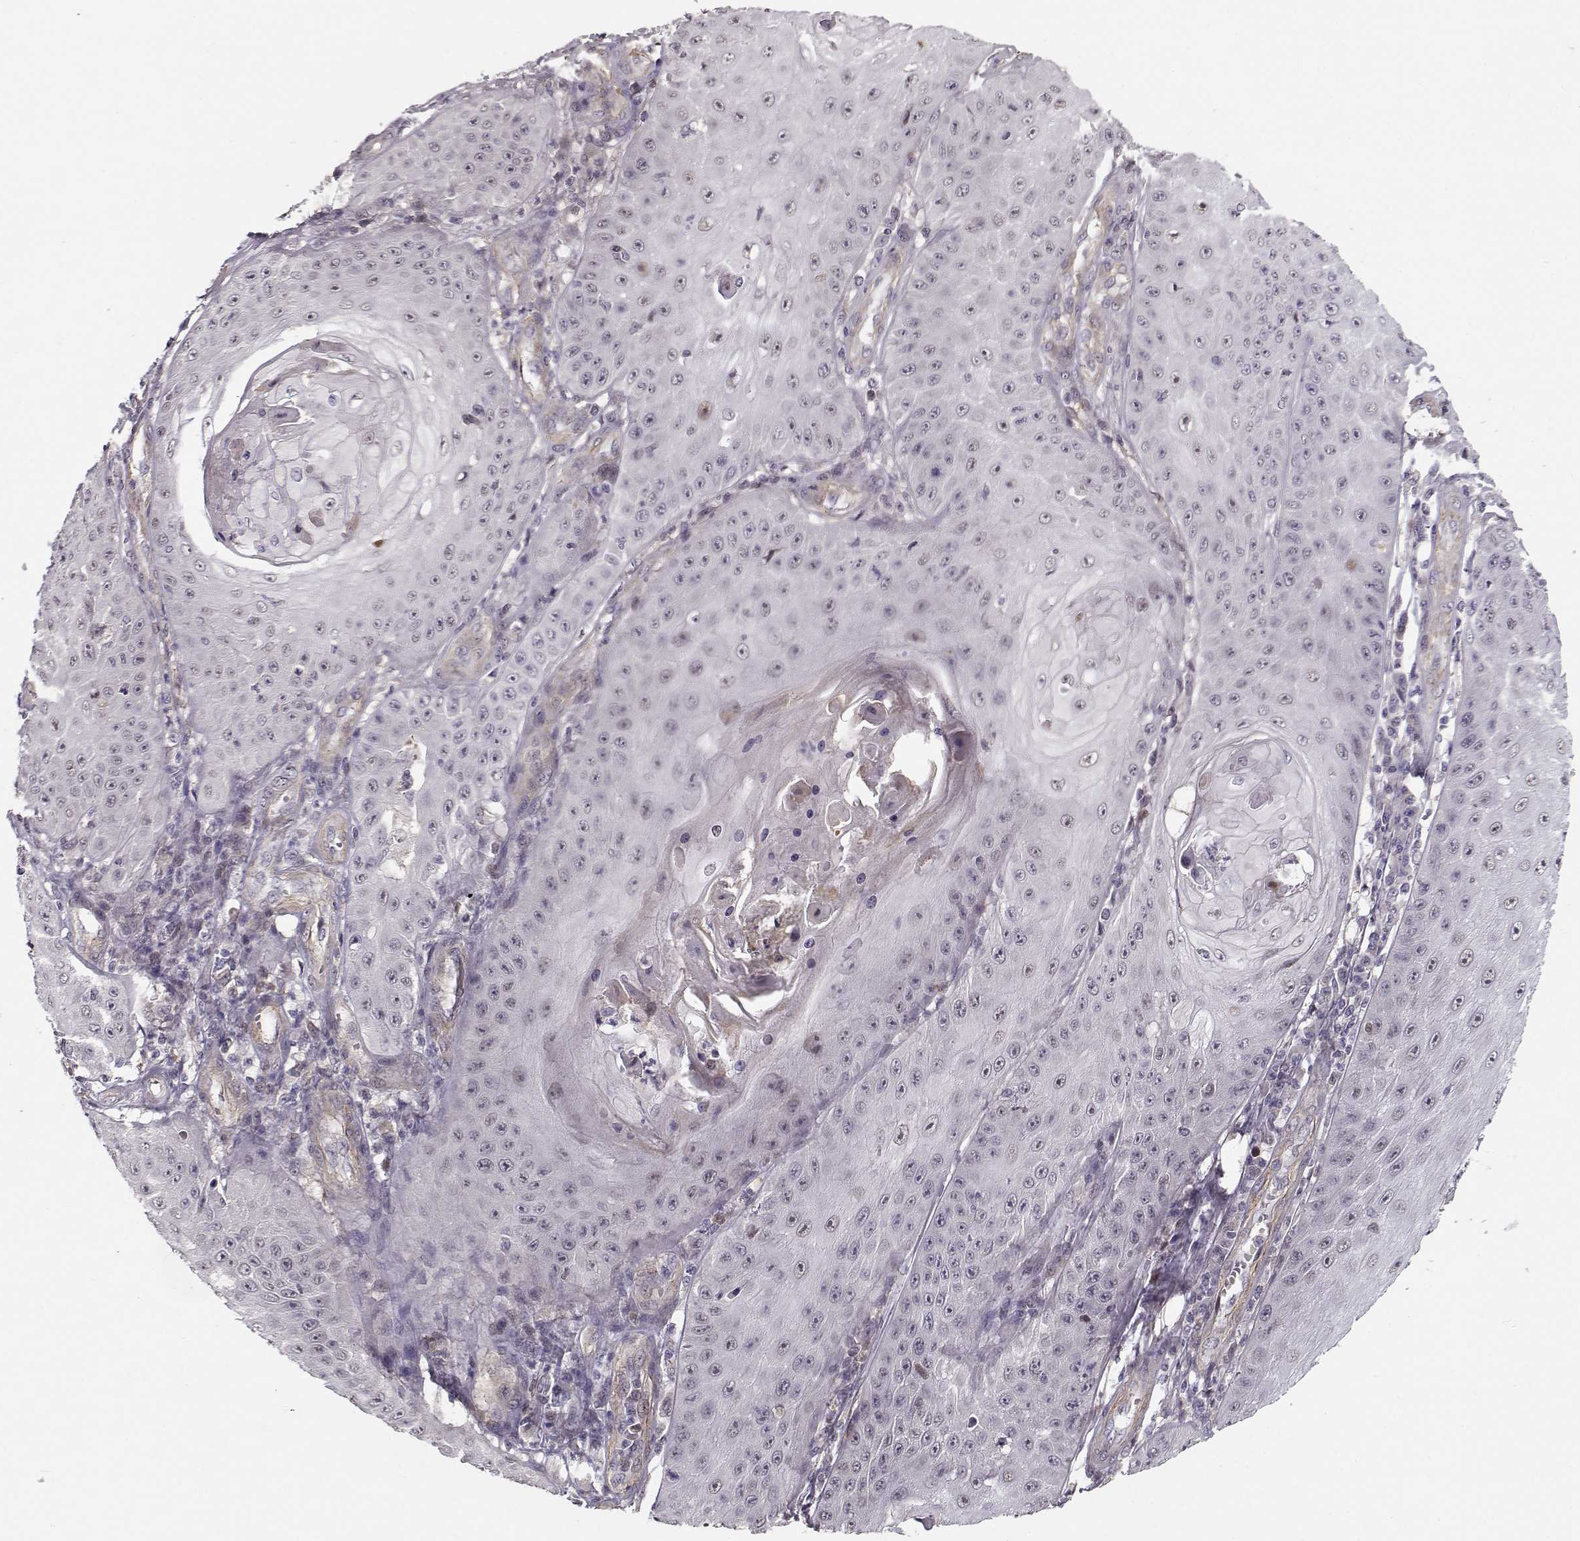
{"staining": {"intensity": "negative", "quantity": "none", "location": "none"}, "tissue": "skin cancer", "cell_type": "Tumor cells", "image_type": "cancer", "snomed": [{"axis": "morphology", "description": "Squamous cell carcinoma, NOS"}, {"axis": "topography", "description": "Skin"}], "caption": "Immunohistochemistry (IHC) histopathology image of human skin cancer stained for a protein (brown), which shows no positivity in tumor cells.", "gene": "RGS9BP", "patient": {"sex": "male", "age": 70}}